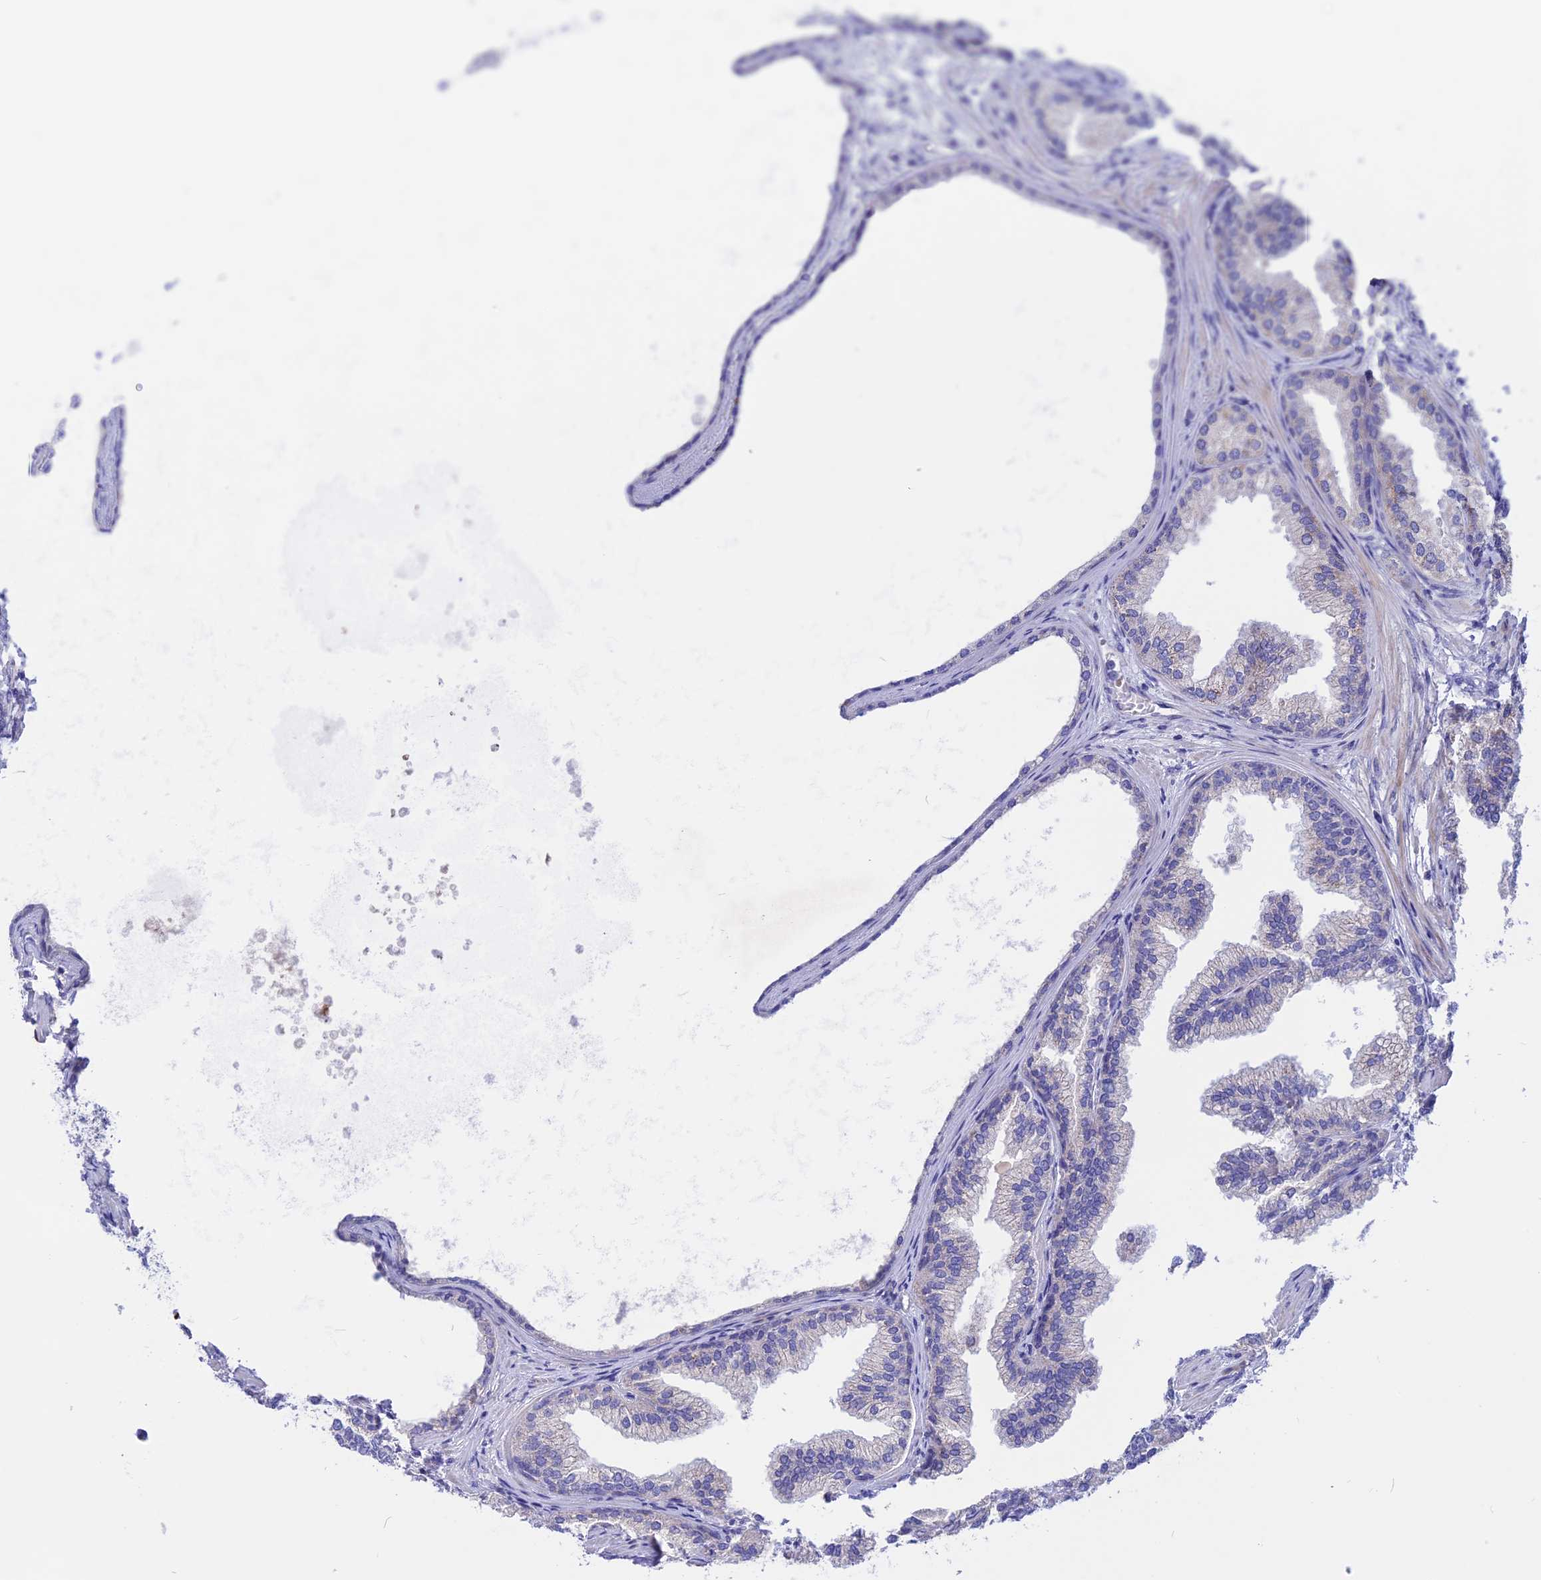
{"staining": {"intensity": "weak", "quantity": "<25%", "location": "cytoplasmic/membranous"}, "tissue": "prostate", "cell_type": "Glandular cells", "image_type": "normal", "snomed": [{"axis": "morphology", "description": "Normal tissue, NOS"}, {"axis": "topography", "description": "Prostate"}], "caption": "This is a photomicrograph of IHC staining of unremarkable prostate, which shows no expression in glandular cells. (DAB immunohistochemistry (IHC) visualized using brightfield microscopy, high magnification).", "gene": "TMEM138", "patient": {"sex": "male", "age": 76}}